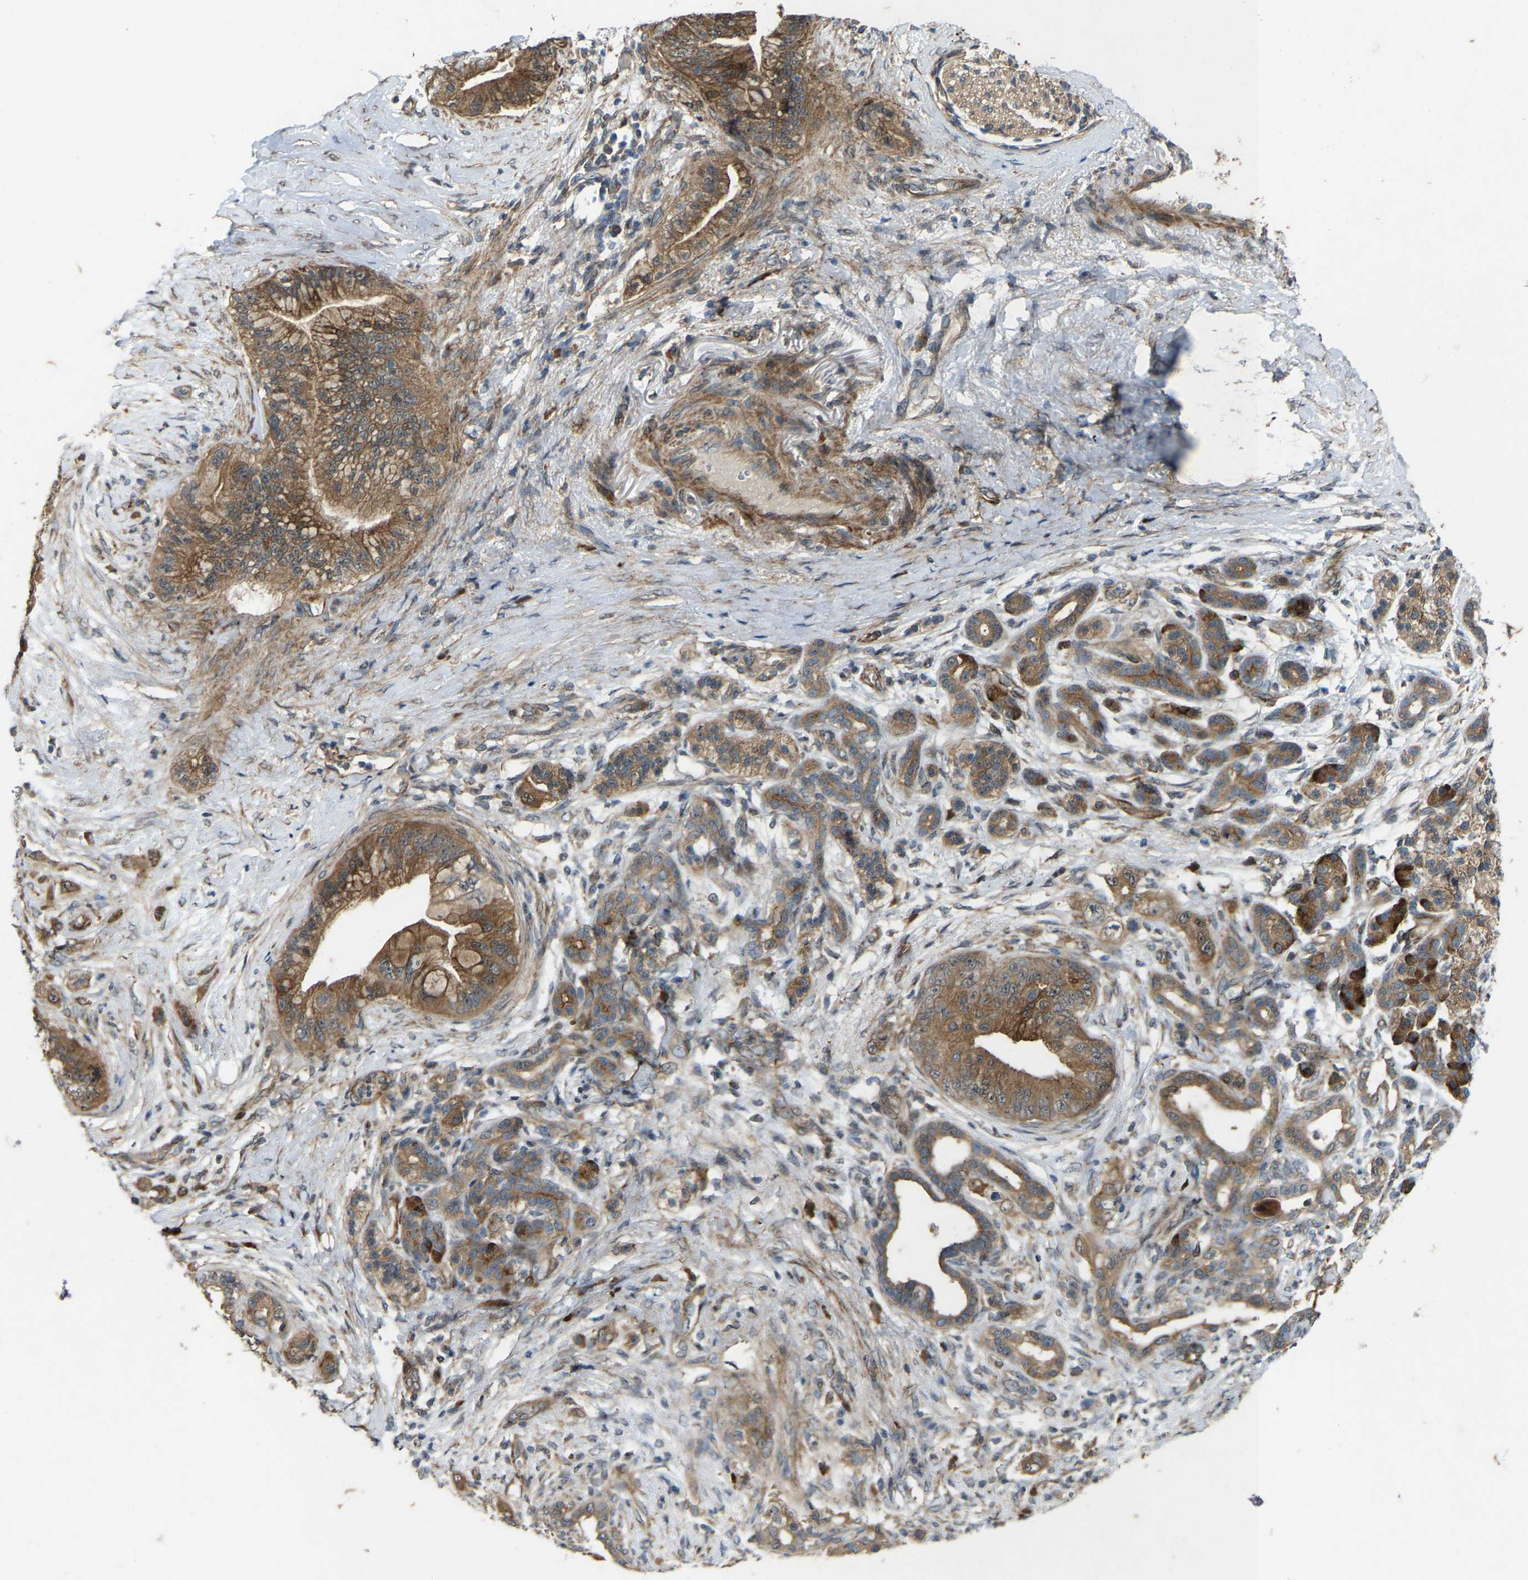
{"staining": {"intensity": "moderate", "quantity": ">75%", "location": "cytoplasmic/membranous"}, "tissue": "pancreatic cancer", "cell_type": "Tumor cells", "image_type": "cancer", "snomed": [{"axis": "morphology", "description": "Adenocarcinoma, NOS"}, {"axis": "topography", "description": "Pancreas"}], "caption": "Pancreatic cancer stained for a protein exhibits moderate cytoplasmic/membranous positivity in tumor cells.", "gene": "LRRC72", "patient": {"sex": "male", "age": 59}}